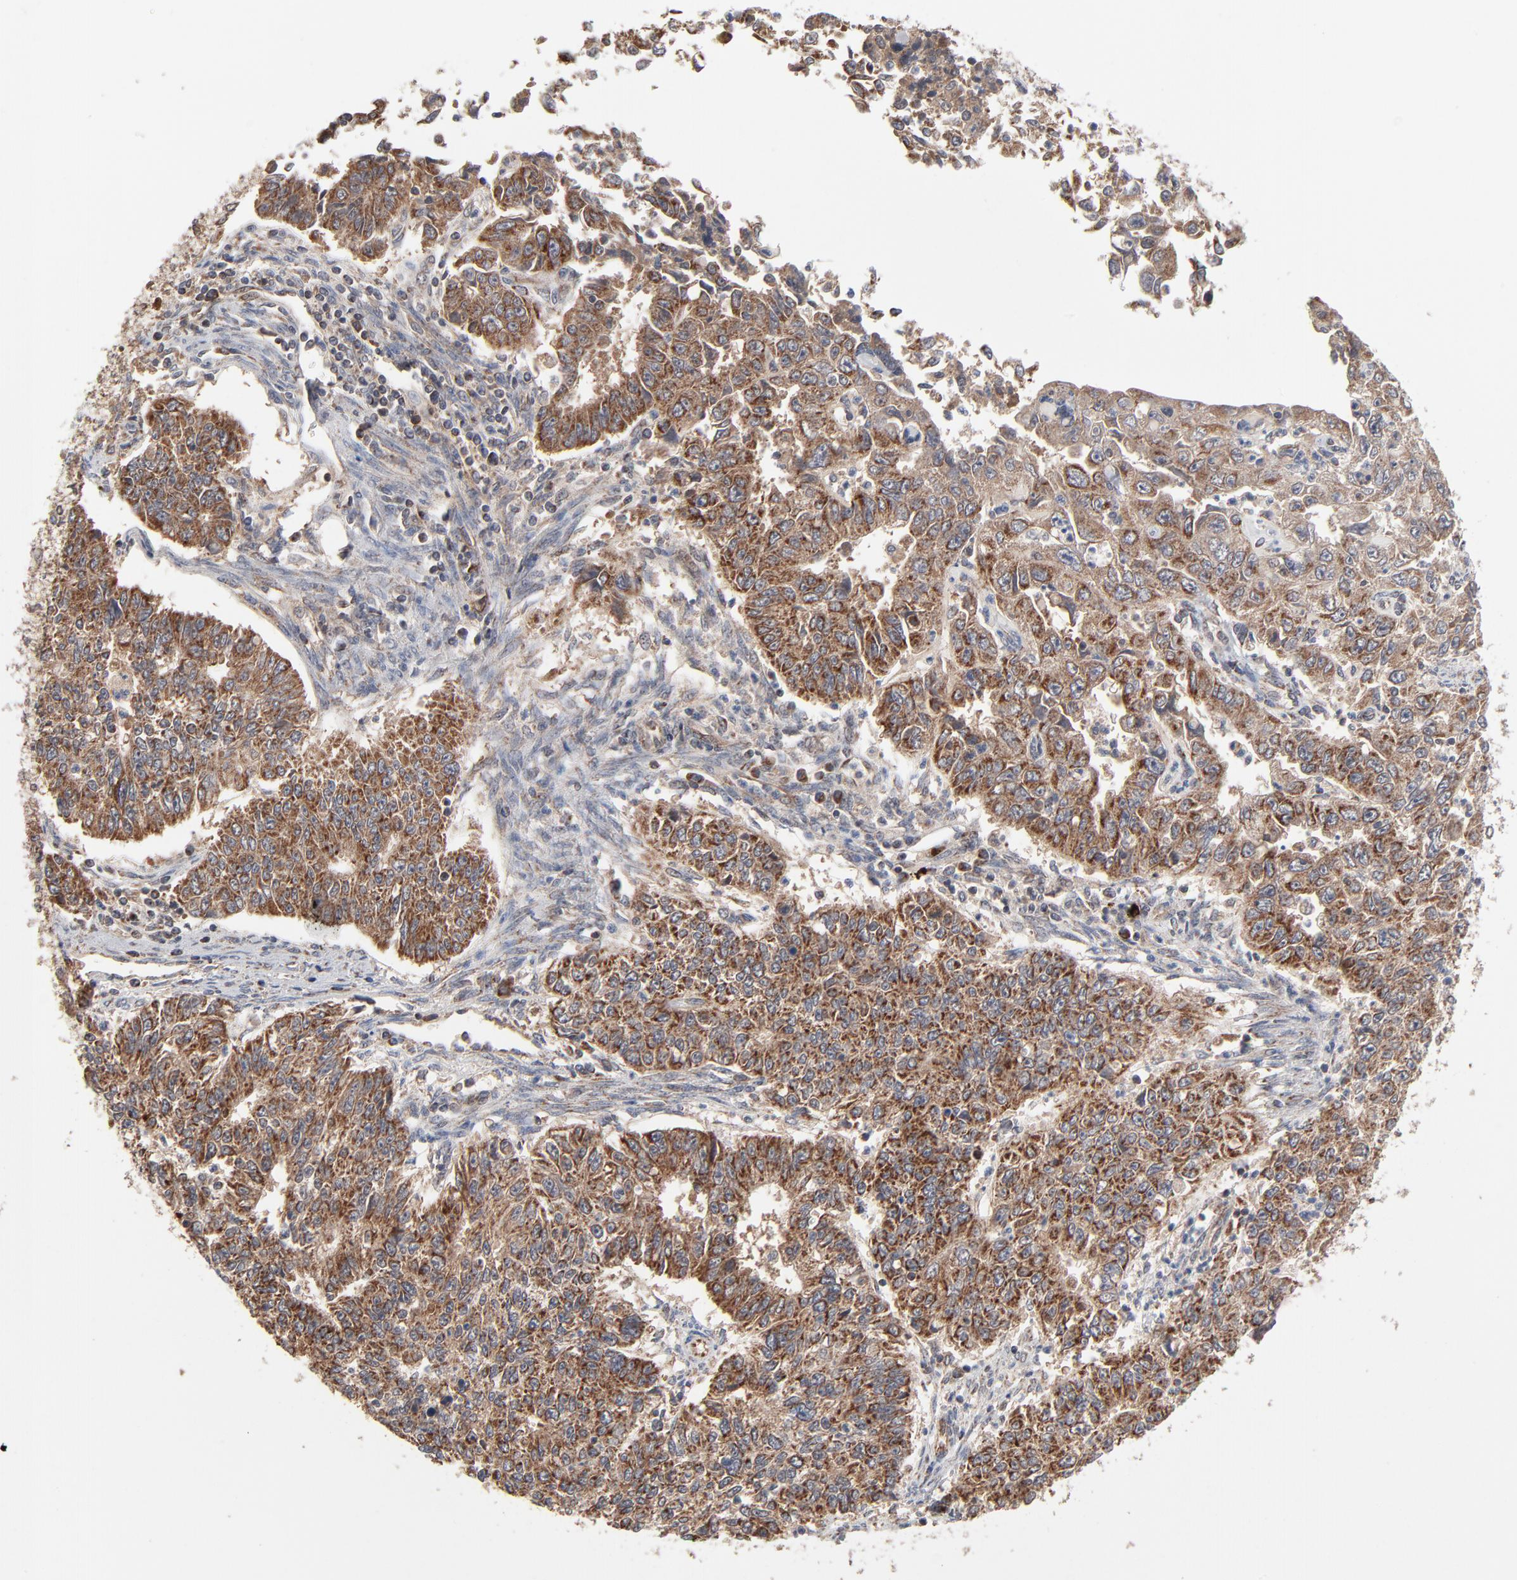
{"staining": {"intensity": "strong", "quantity": ">75%", "location": "cytoplasmic/membranous"}, "tissue": "endometrial cancer", "cell_type": "Tumor cells", "image_type": "cancer", "snomed": [{"axis": "morphology", "description": "Adenocarcinoma, NOS"}, {"axis": "topography", "description": "Endometrium"}], "caption": "An IHC histopathology image of neoplastic tissue is shown. Protein staining in brown highlights strong cytoplasmic/membranous positivity in endometrial adenocarcinoma within tumor cells.", "gene": "ABLIM3", "patient": {"sex": "female", "age": 42}}